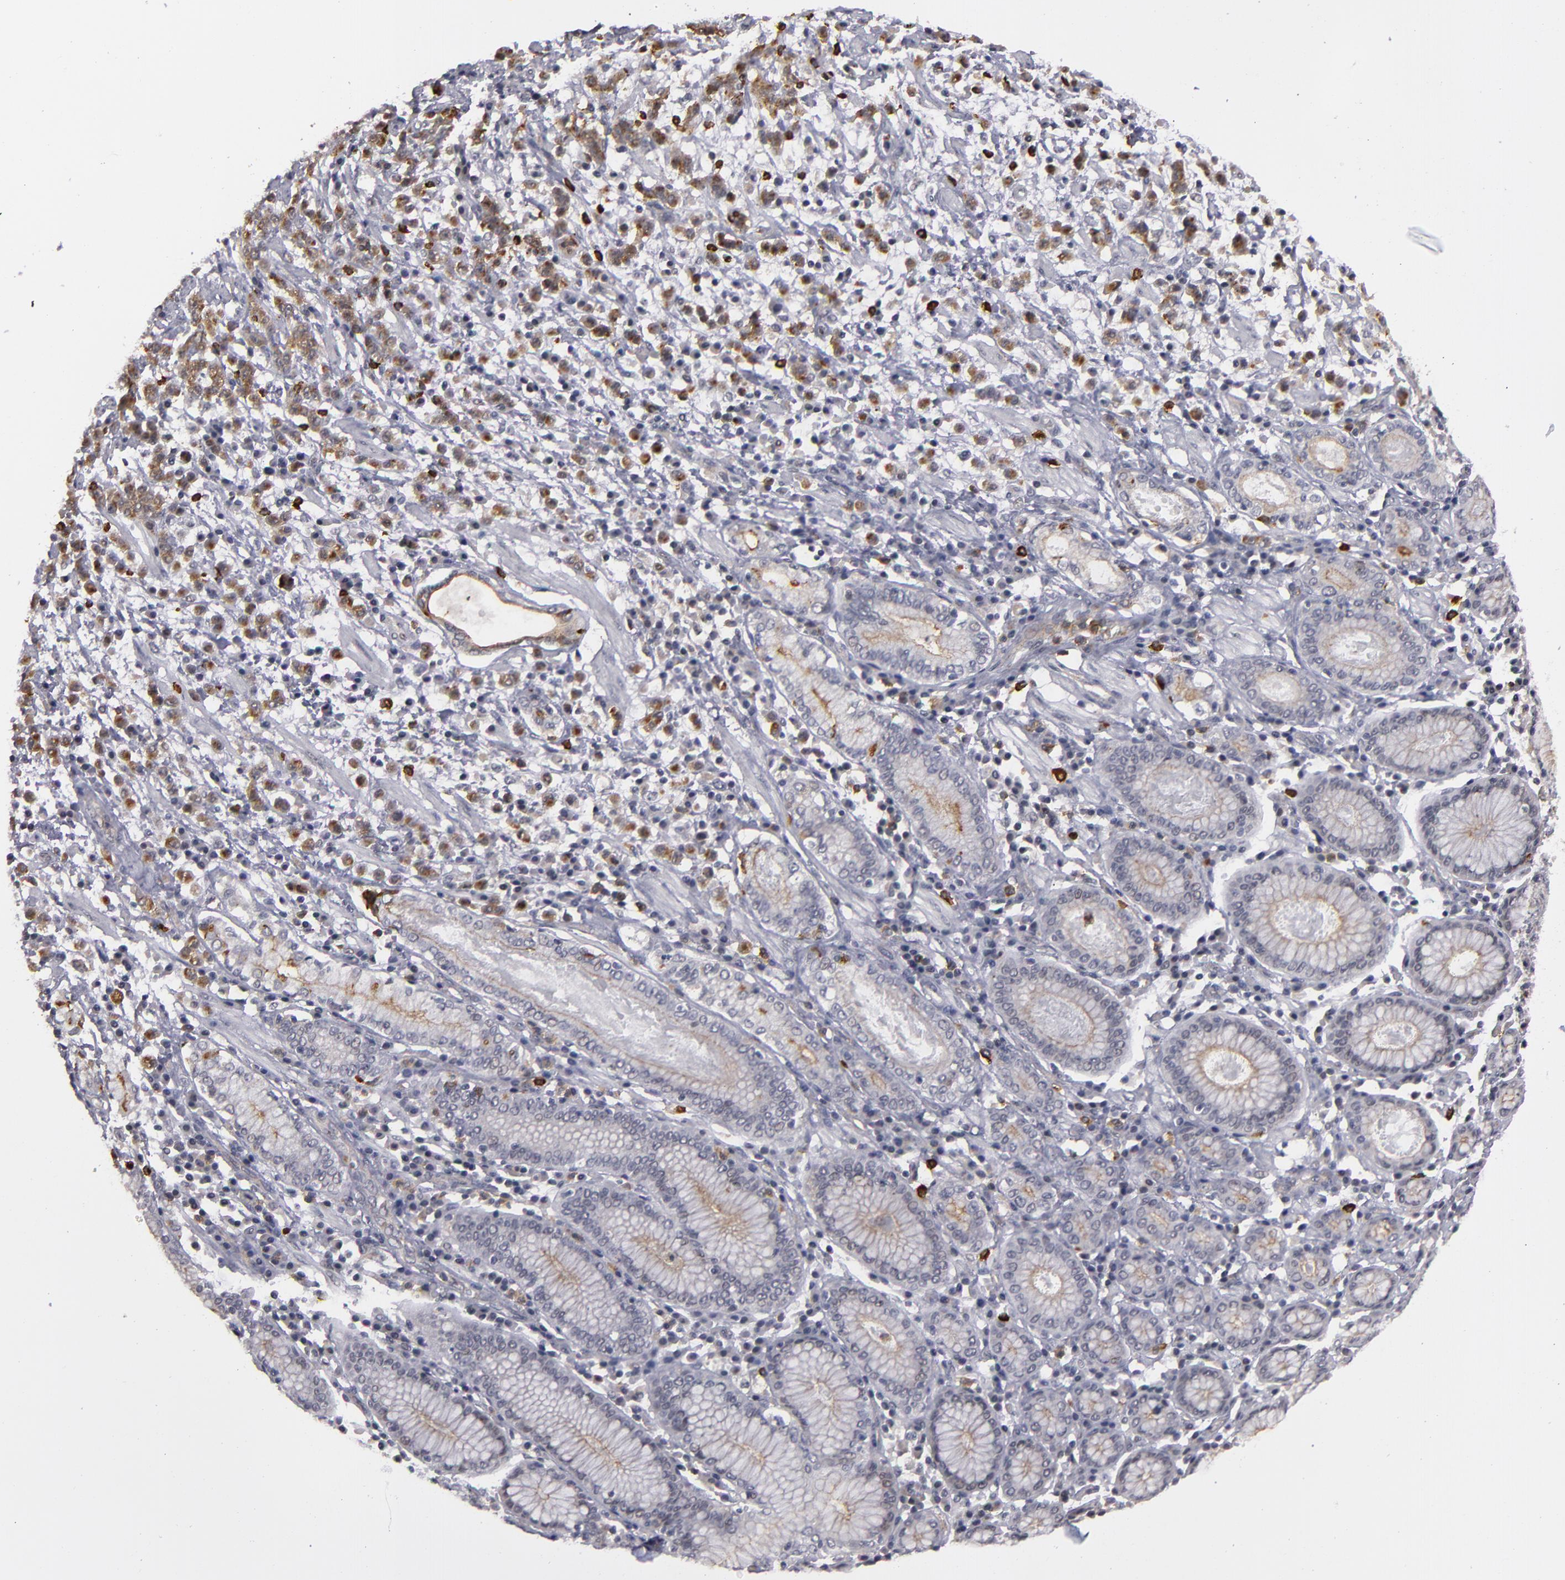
{"staining": {"intensity": "moderate", "quantity": ">75%", "location": "cytoplasmic/membranous"}, "tissue": "stomach cancer", "cell_type": "Tumor cells", "image_type": "cancer", "snomed": [{"axis": "morphology", "description": "Adenocarcinoma, NOS"}, {"axis": "topography", "description": "Stomach, lower"}], "caption": "High-power microscopy captured an immunohistochemistry image of adenocarcinoma (stomach), revealing moderate cytoplasmic/membranous staining in about >75% of tumor cells.", "gene": "STX3", "patient": {"sex": "male", "age": 88}}